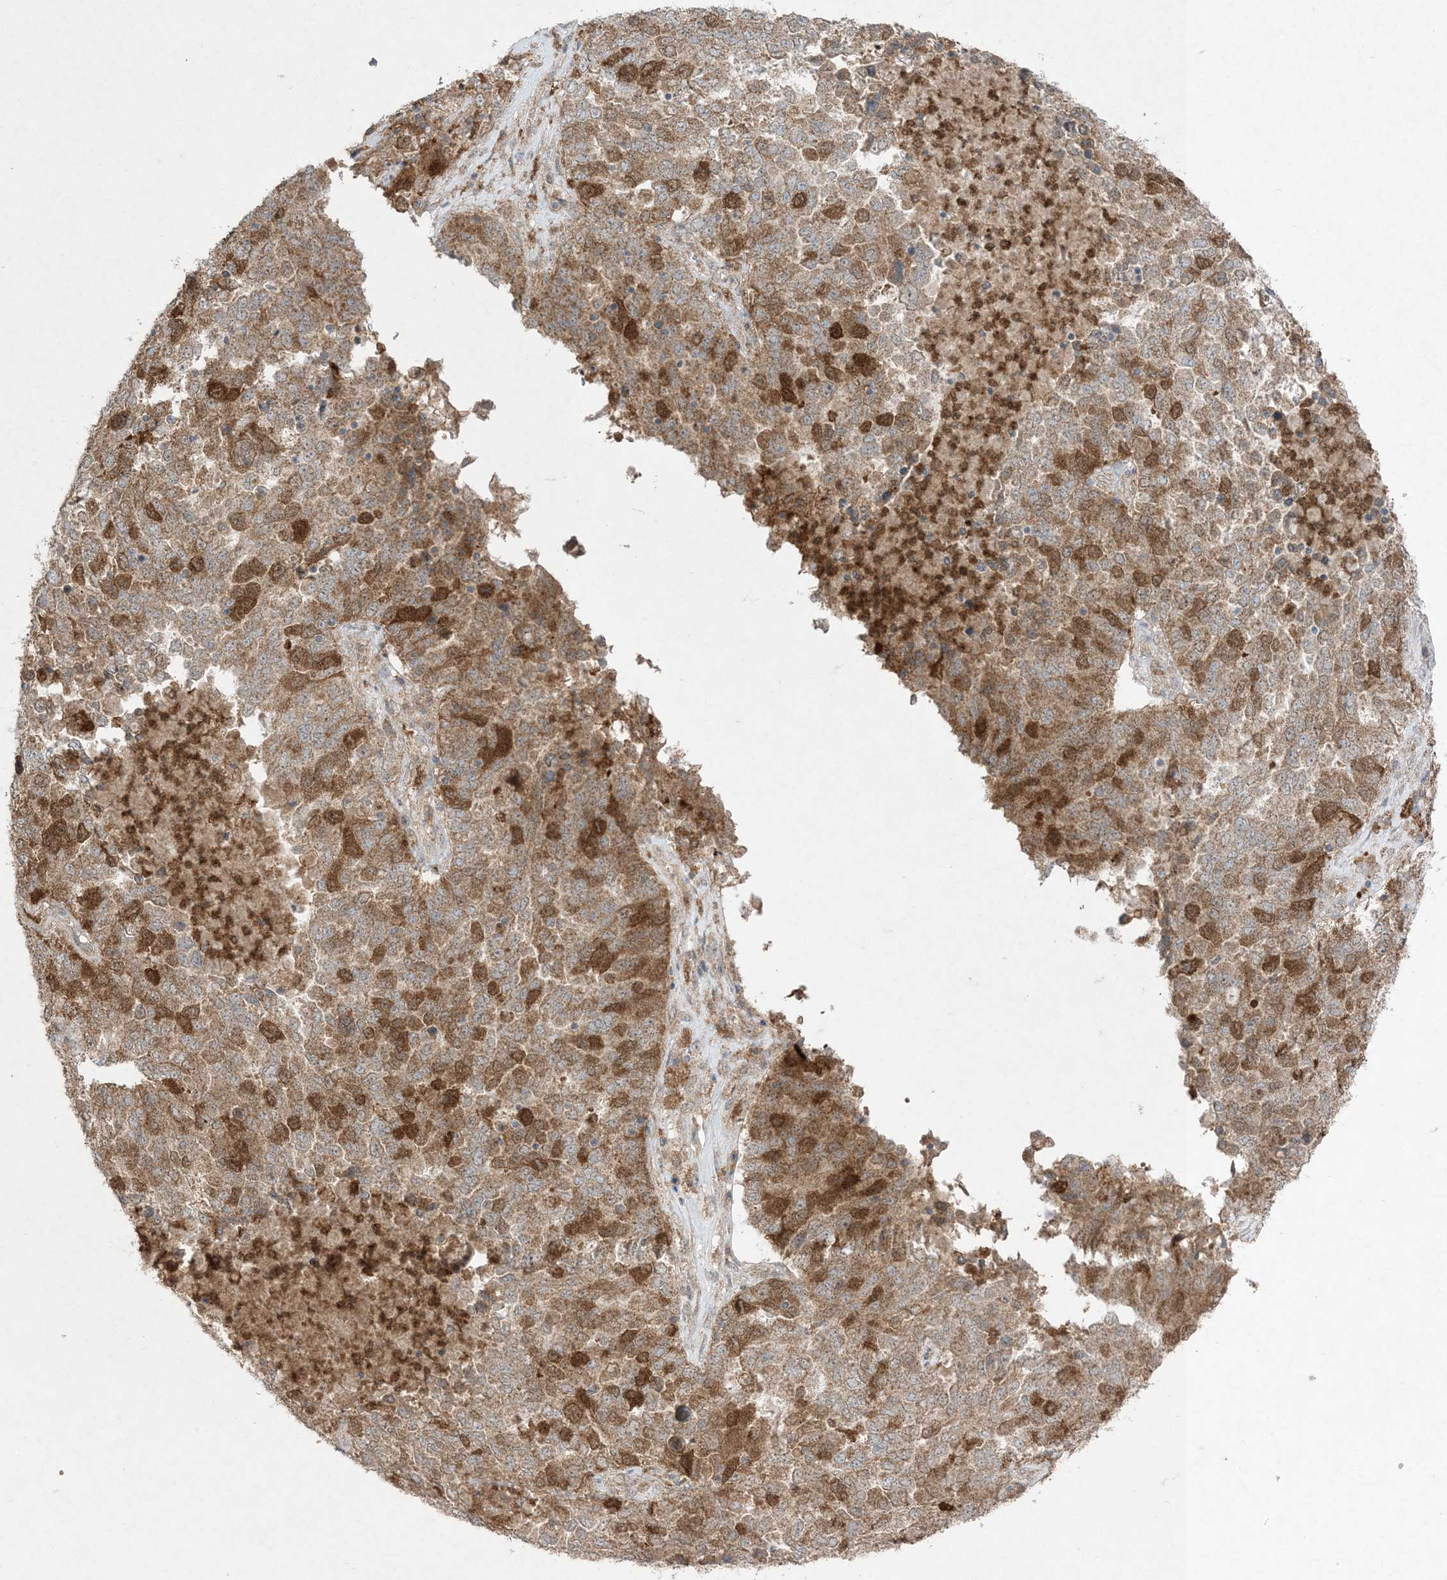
{"staining": {"intensity": "moderate", "quantity": ">75%", "location": "cytoplasmic/membranous"}, "tissue": "ovarian cancer", "cell_type": "Tumor cells", "image_type": "cancer", "snomed": [{"axis": "morphology", "description": "Carcinoma, endometroid"}, {"axis": "topography", "description": "Ovary"}], "caption": "Endometroid carcinoma (ovarian) stained with a brown dye exhibits moderate cytoplasmic/membranous positive positivity in approximately >75% of tumor cells.", "gene": "UBE2C", "patient": {"sex": "female", "age": 62}}